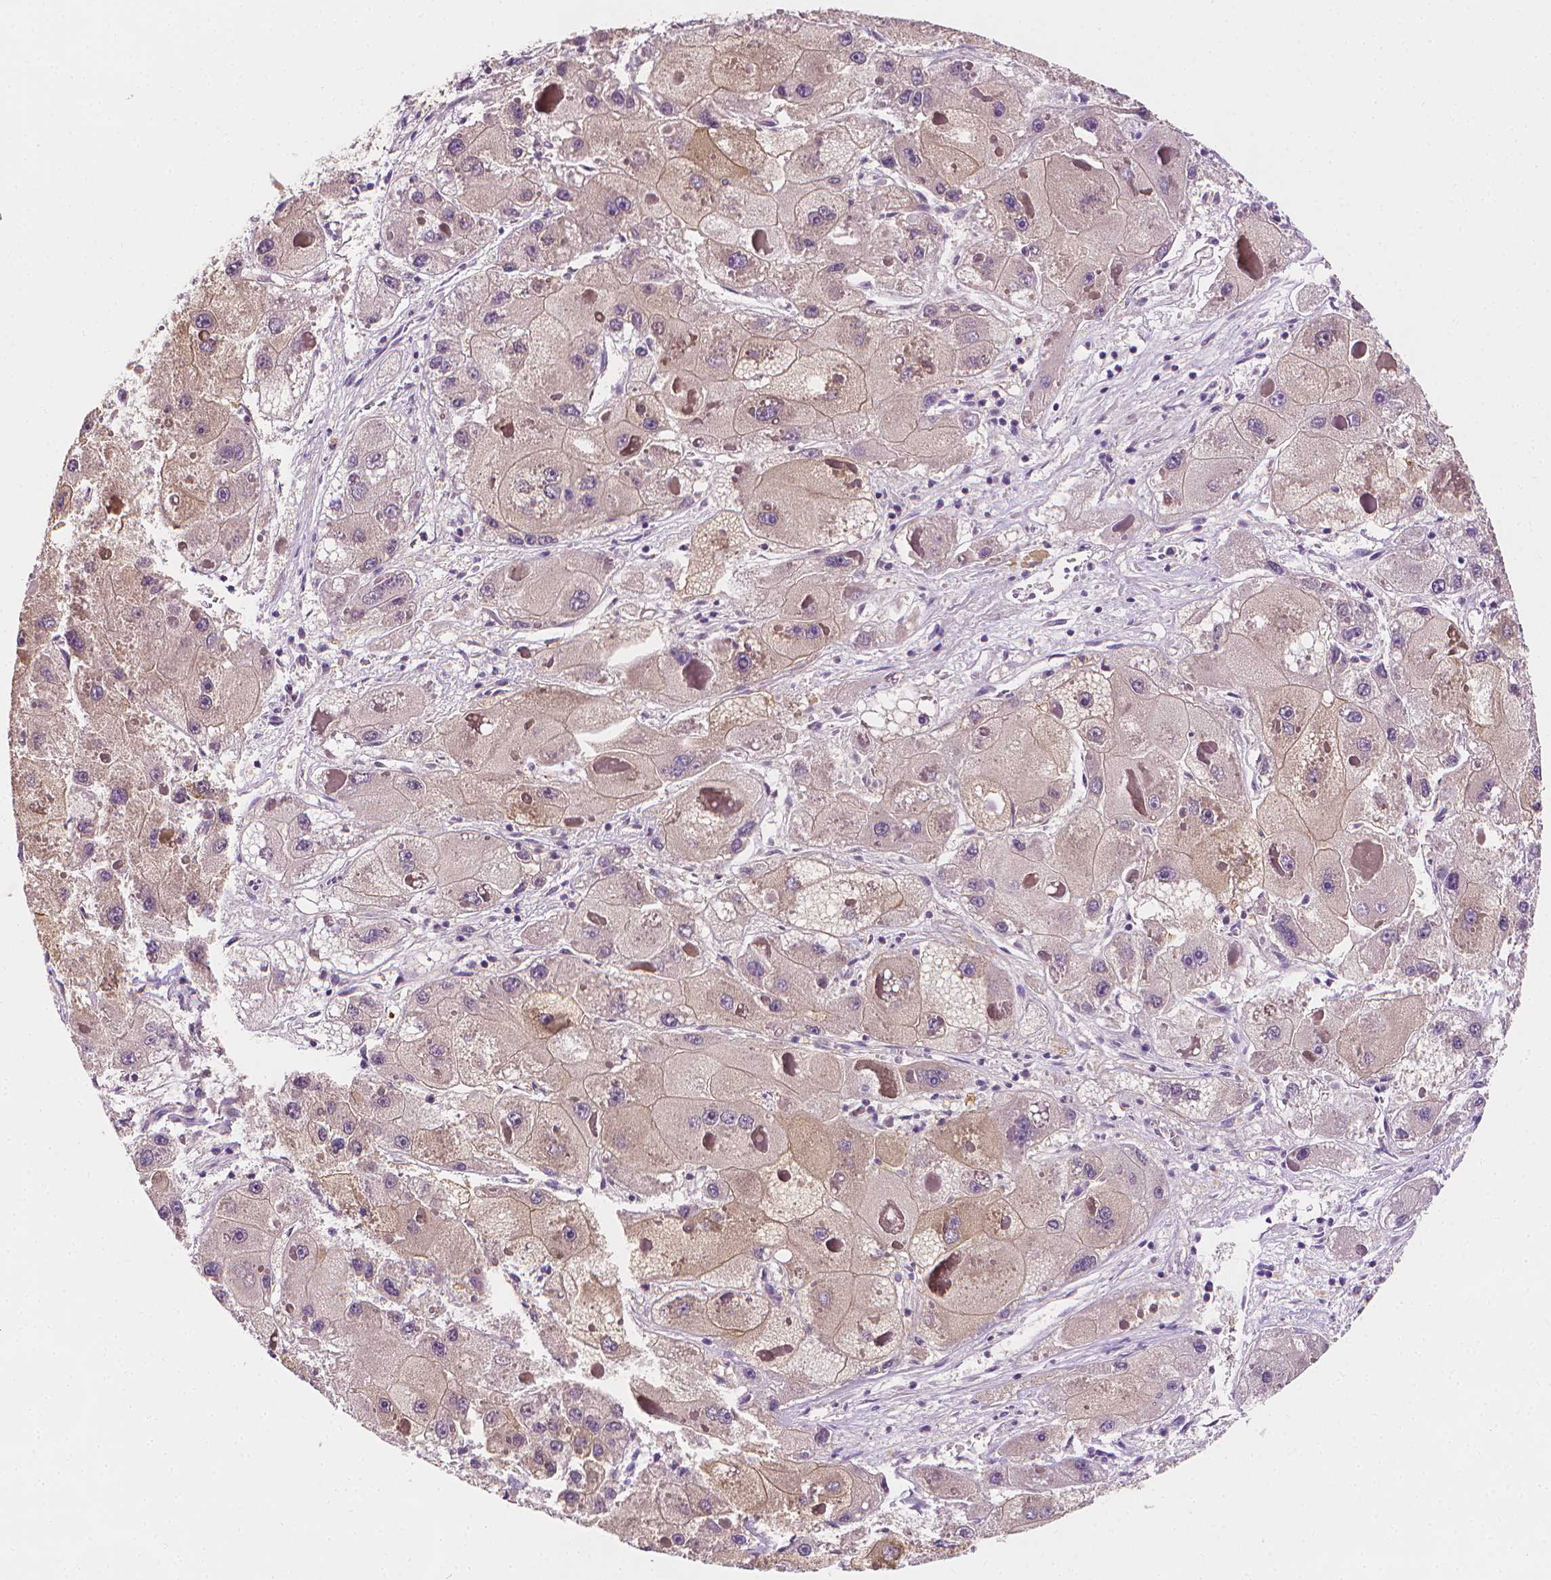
{"staining": {"intensity": "negative", "quantity": "none", "location": "none"}, "tissue": "liver cancer", "cell_type": "Tumor cells", "image_type": "cancer", "snomed": [{"axis": "morphology", "description": "Carcinoma, Hepatocellular, NOS"}, {"axis": "topography", "description": "Liver"}], "caption": "The photomicrograph demonstrates no staining of tumor cells in liver cancer (hepatocellular carcinoma).", "gene": "FASN", "patient": {"sex": "female", "age": 73}}